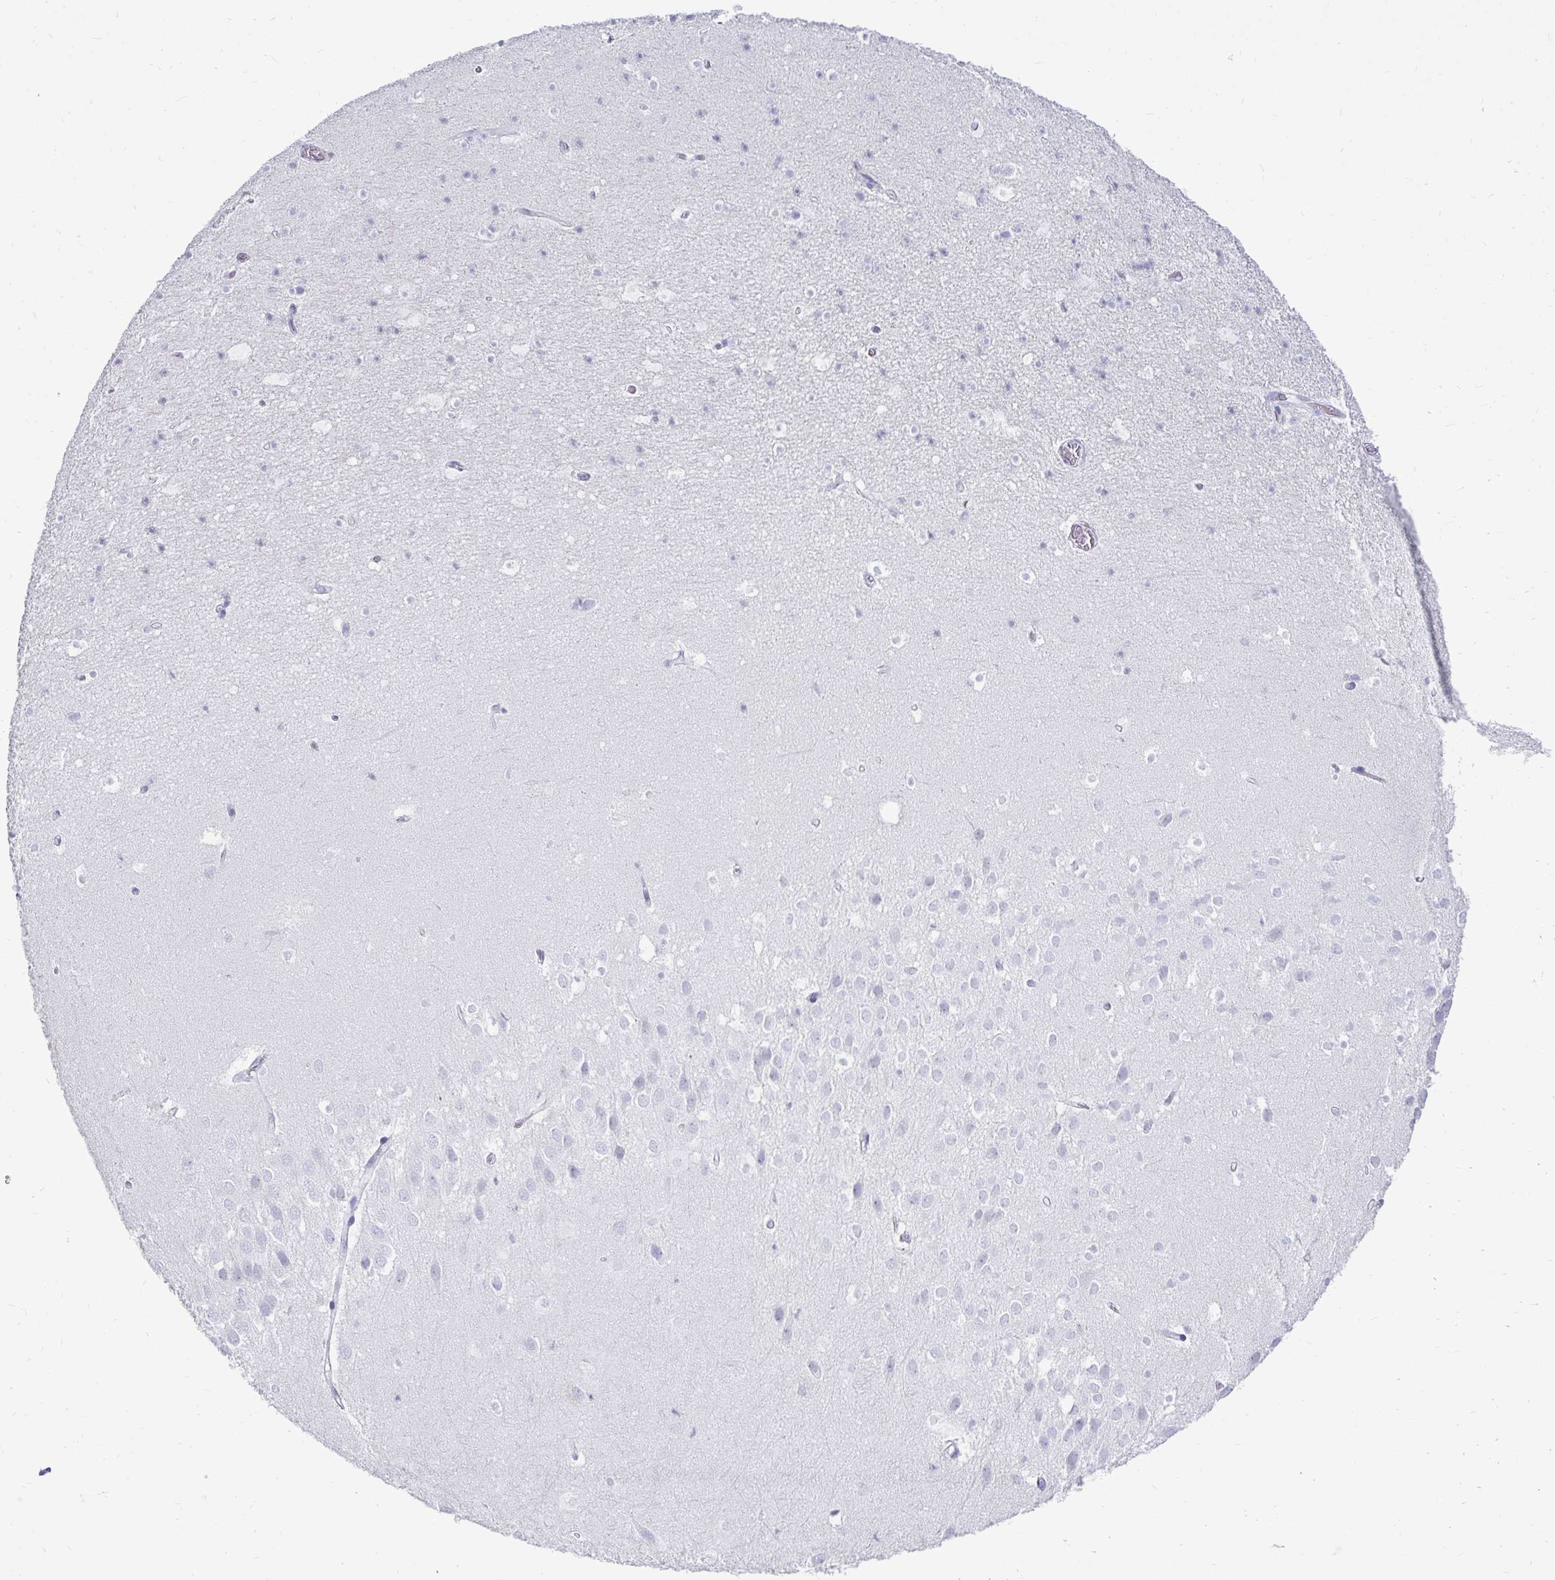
{"staining": {"intensity": "negative", "quantity": "none", "location": "none"}, "tissue": "hippocampus", "cell_type": "Glial cells", "image_type": "normal", "snomed": [{"axis": "morphology", "description": "Normal tissue, NOS"}, {"axis": "topography", "description": "Hippocampus"}], "caption": "Immunohistochemical staining of unremarkable human hippocampus shows no significant staining in glial cells. Brightfield microscopy of immunohistochemistry (IHC) stained with DAB (brown) and hematoxylin (blue), captured at high magnification.", "gene": "CTSZ", "patient": {"sex": "male", "age": 26}}